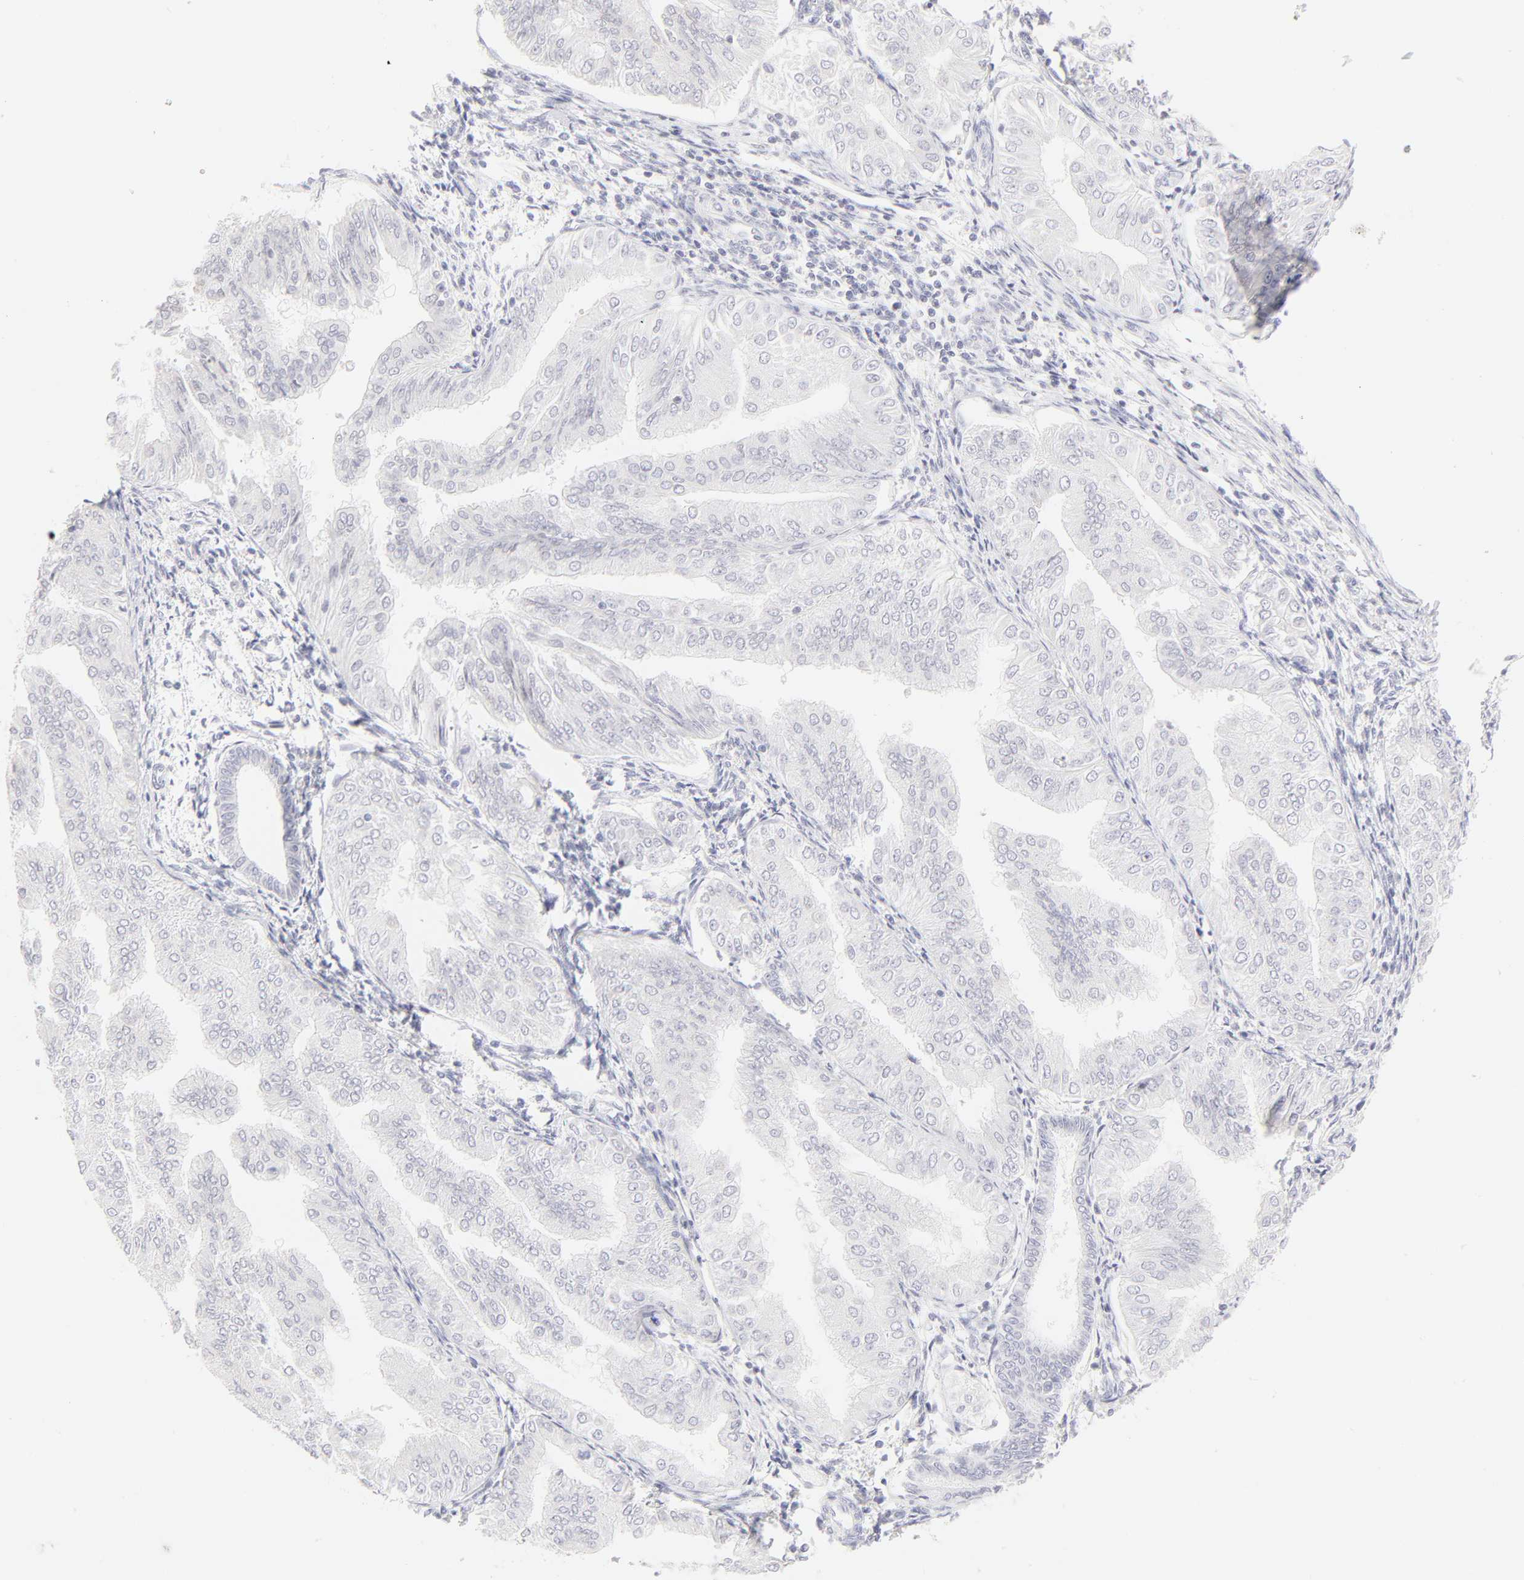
{"staining": {"intensity": "negative", "quantity": "none", "location": "none"}, "tissue": "endometrial cancer", "cell_type": "Tumor cells", "image_type": "cancer", "snomed": [{"axis": "morphology", "description": "Adenocarcinoma, NOS"}, {"axis": "topography", "description": "Endometrium"}], "caption": "This is an immunohistochemistry (IHC) micrograph of human endometrial cancer. There is no staining in tumor cells.", "gene": "ELF3", "patient": {"sex": "female", "age": 53}}